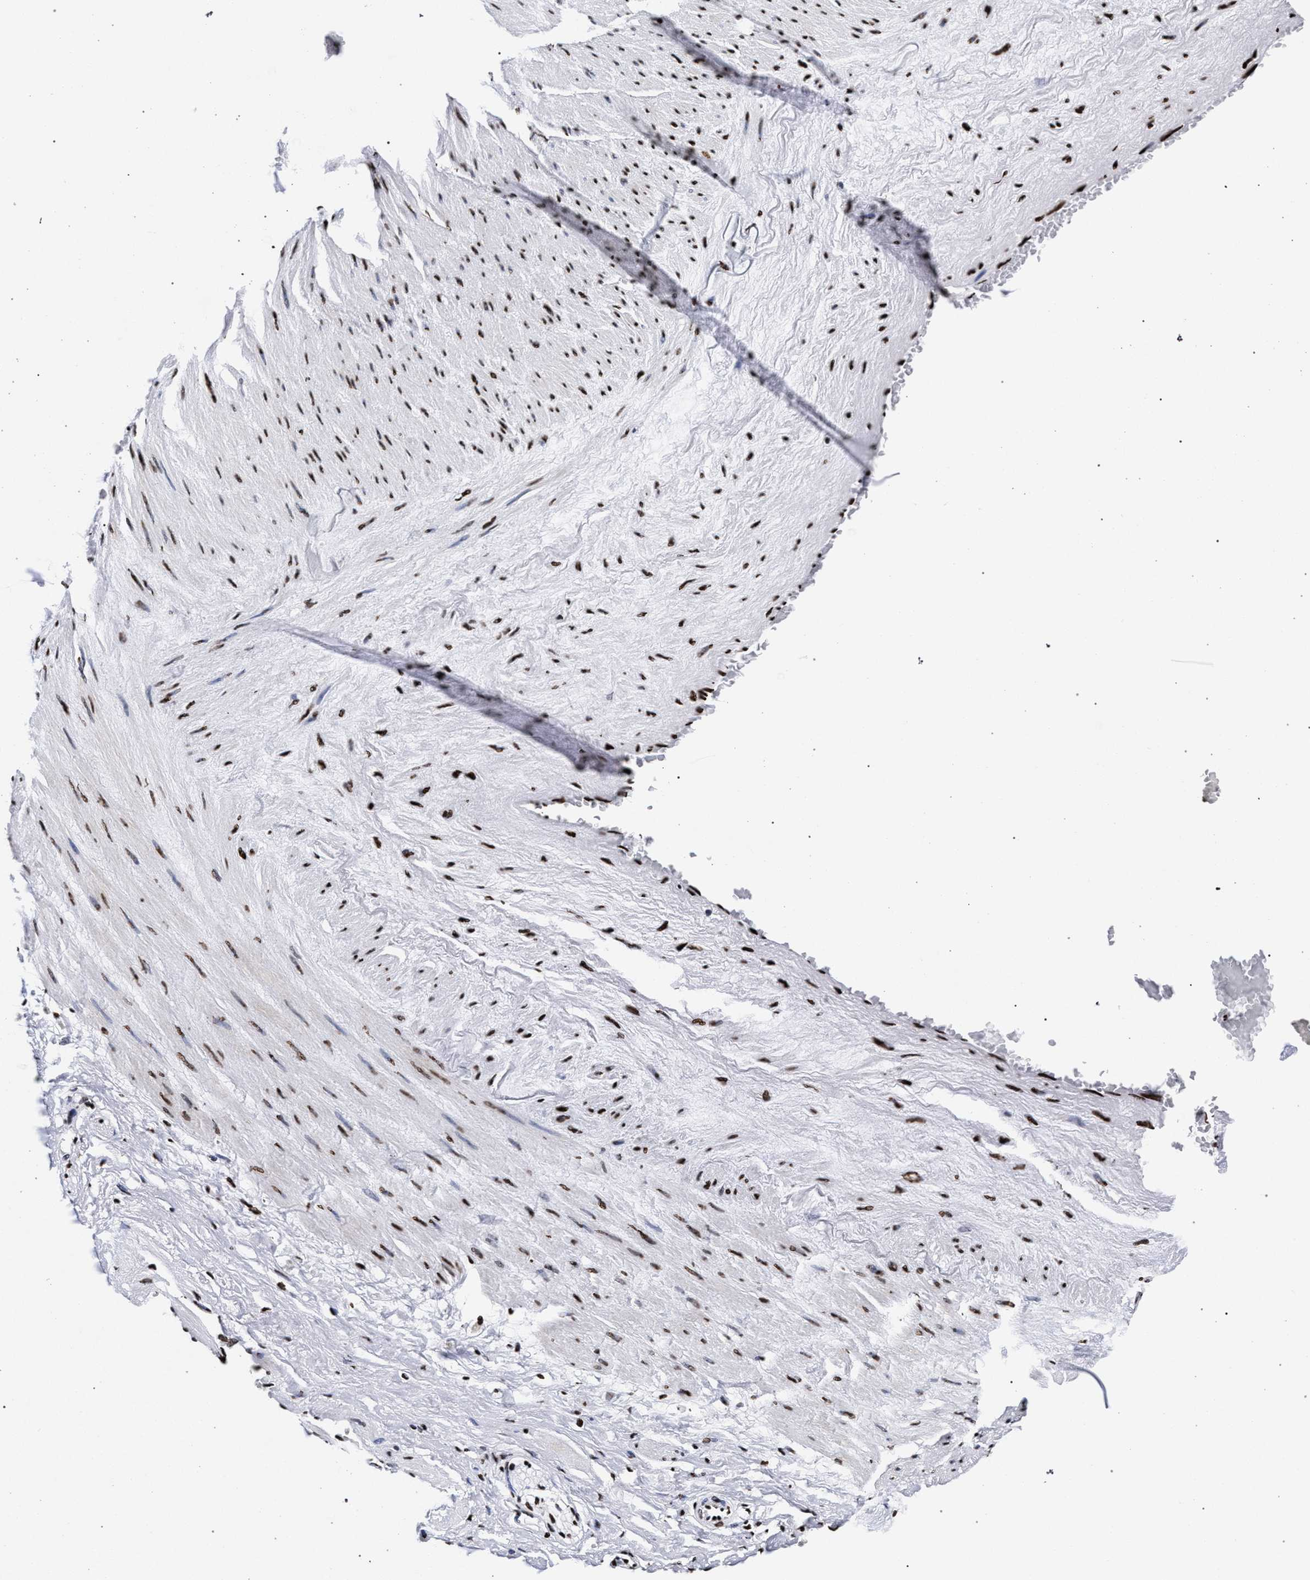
{"staining": {"intensity": "strong", "quantity": ">75%", "location": "nuclear"}, "tissue": "adipose tissue", "cell_type": "Adipocytes", "image_type": "normal", "snomed": [{"axis": "morphology", "description": "Normal tissue, NOS"}, {"axis": "topography", "description": "Soft tissue"}, {"axis": "topography", "description": "Vascular tissue"}], "caption": "Immunohistochemical staining of normal adipose tissue displays high levels of strong nuclear positivity in approximately >75% of adipocytes.", "gene": "HNRNPA1", "patient": {"sex": "female", "age": 35}}